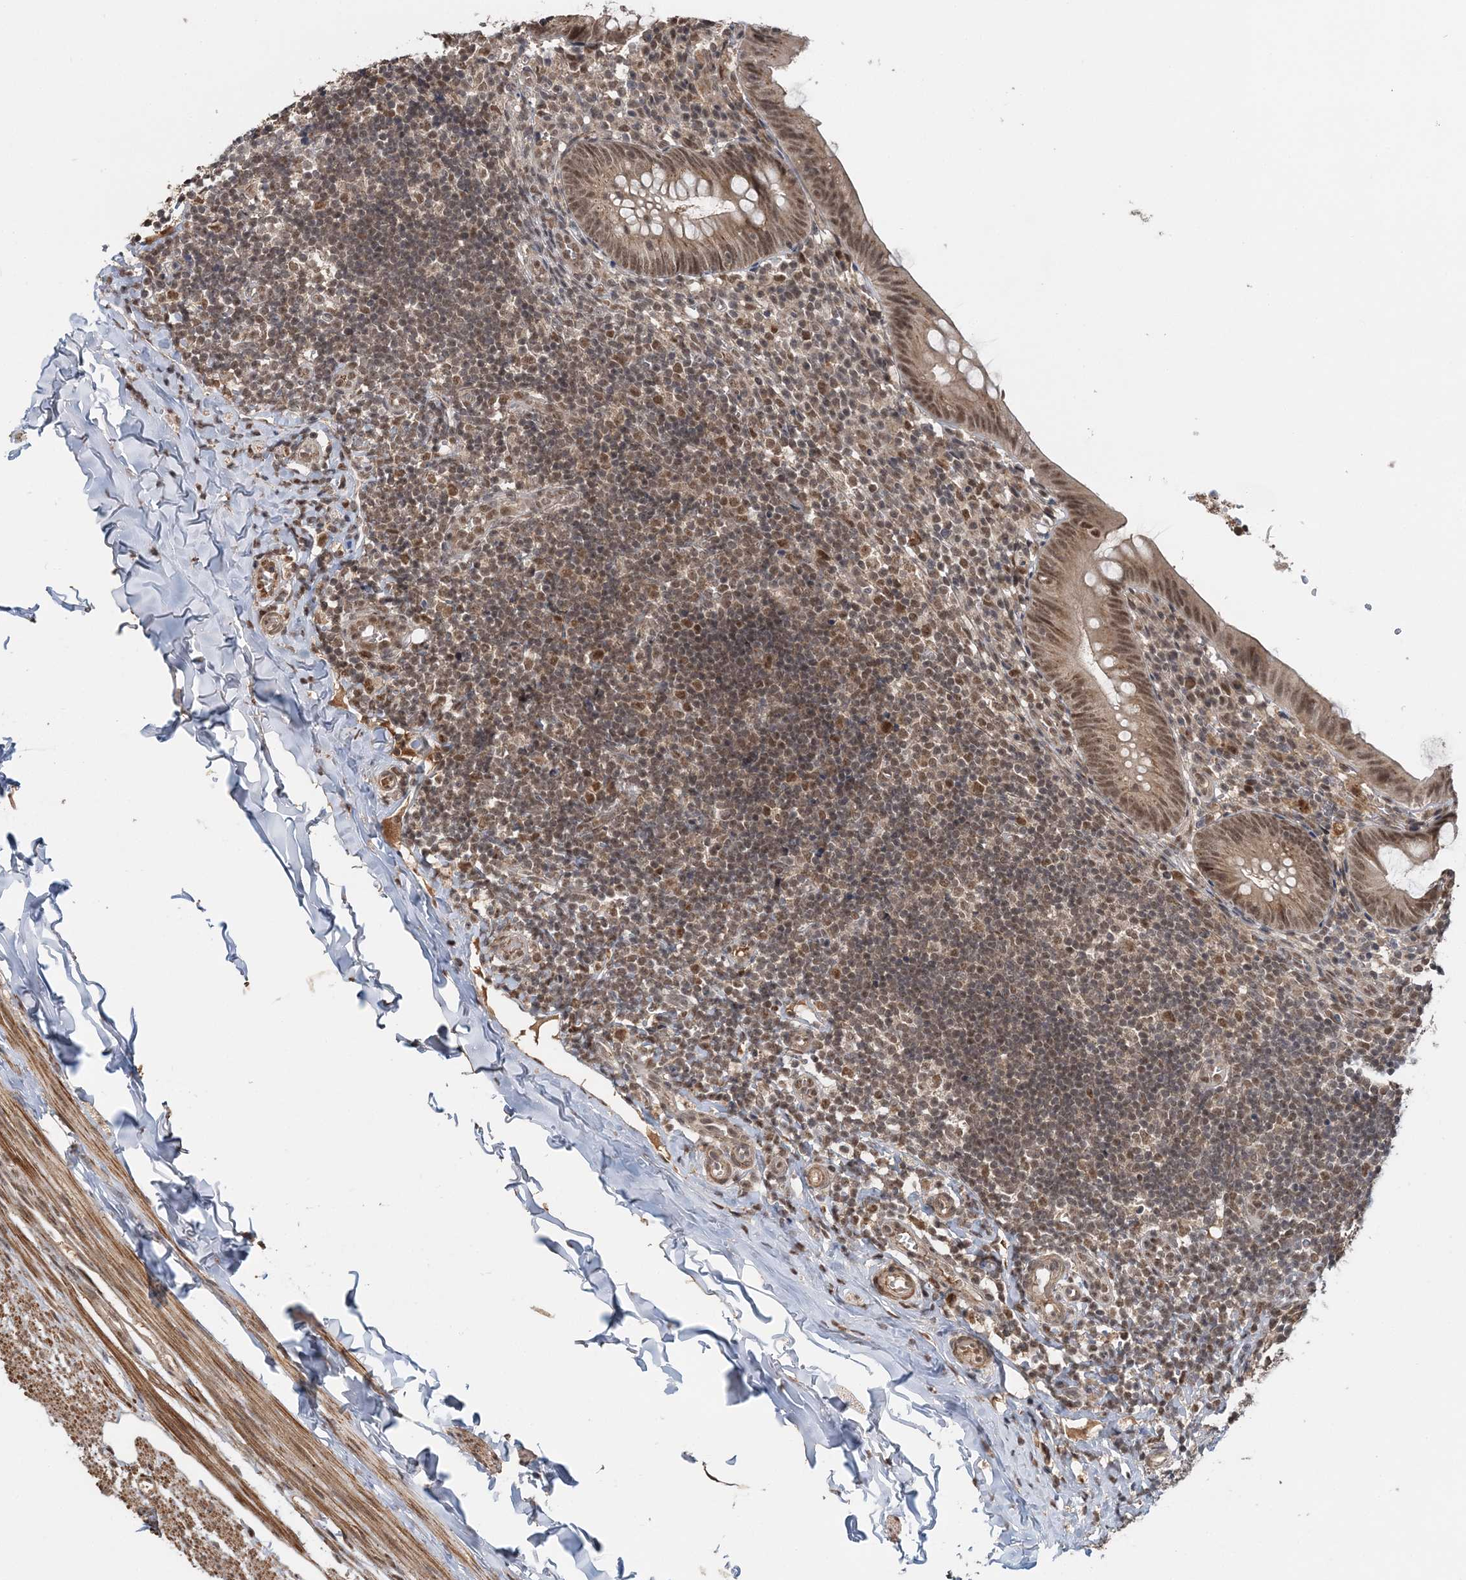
{"staining": {"intensity": "moderate", "quantity": ">75%", "location": "nuclear"}, "tissue": "appendix", "cell_type": "Glandular cells", "image_type": "normal", "snomed": [{"axis": "morphology", "description": "Normal tissue, NOS"}, {"axis": "topography", "description": "Appendix"}], "caption": "Protein analysis of unremarkable appendix shows moderate nuclear staining in approximately >75% of glandular cells.", "gene": "TSHZ2", "patient": {"sex": "male", "age": 8}}